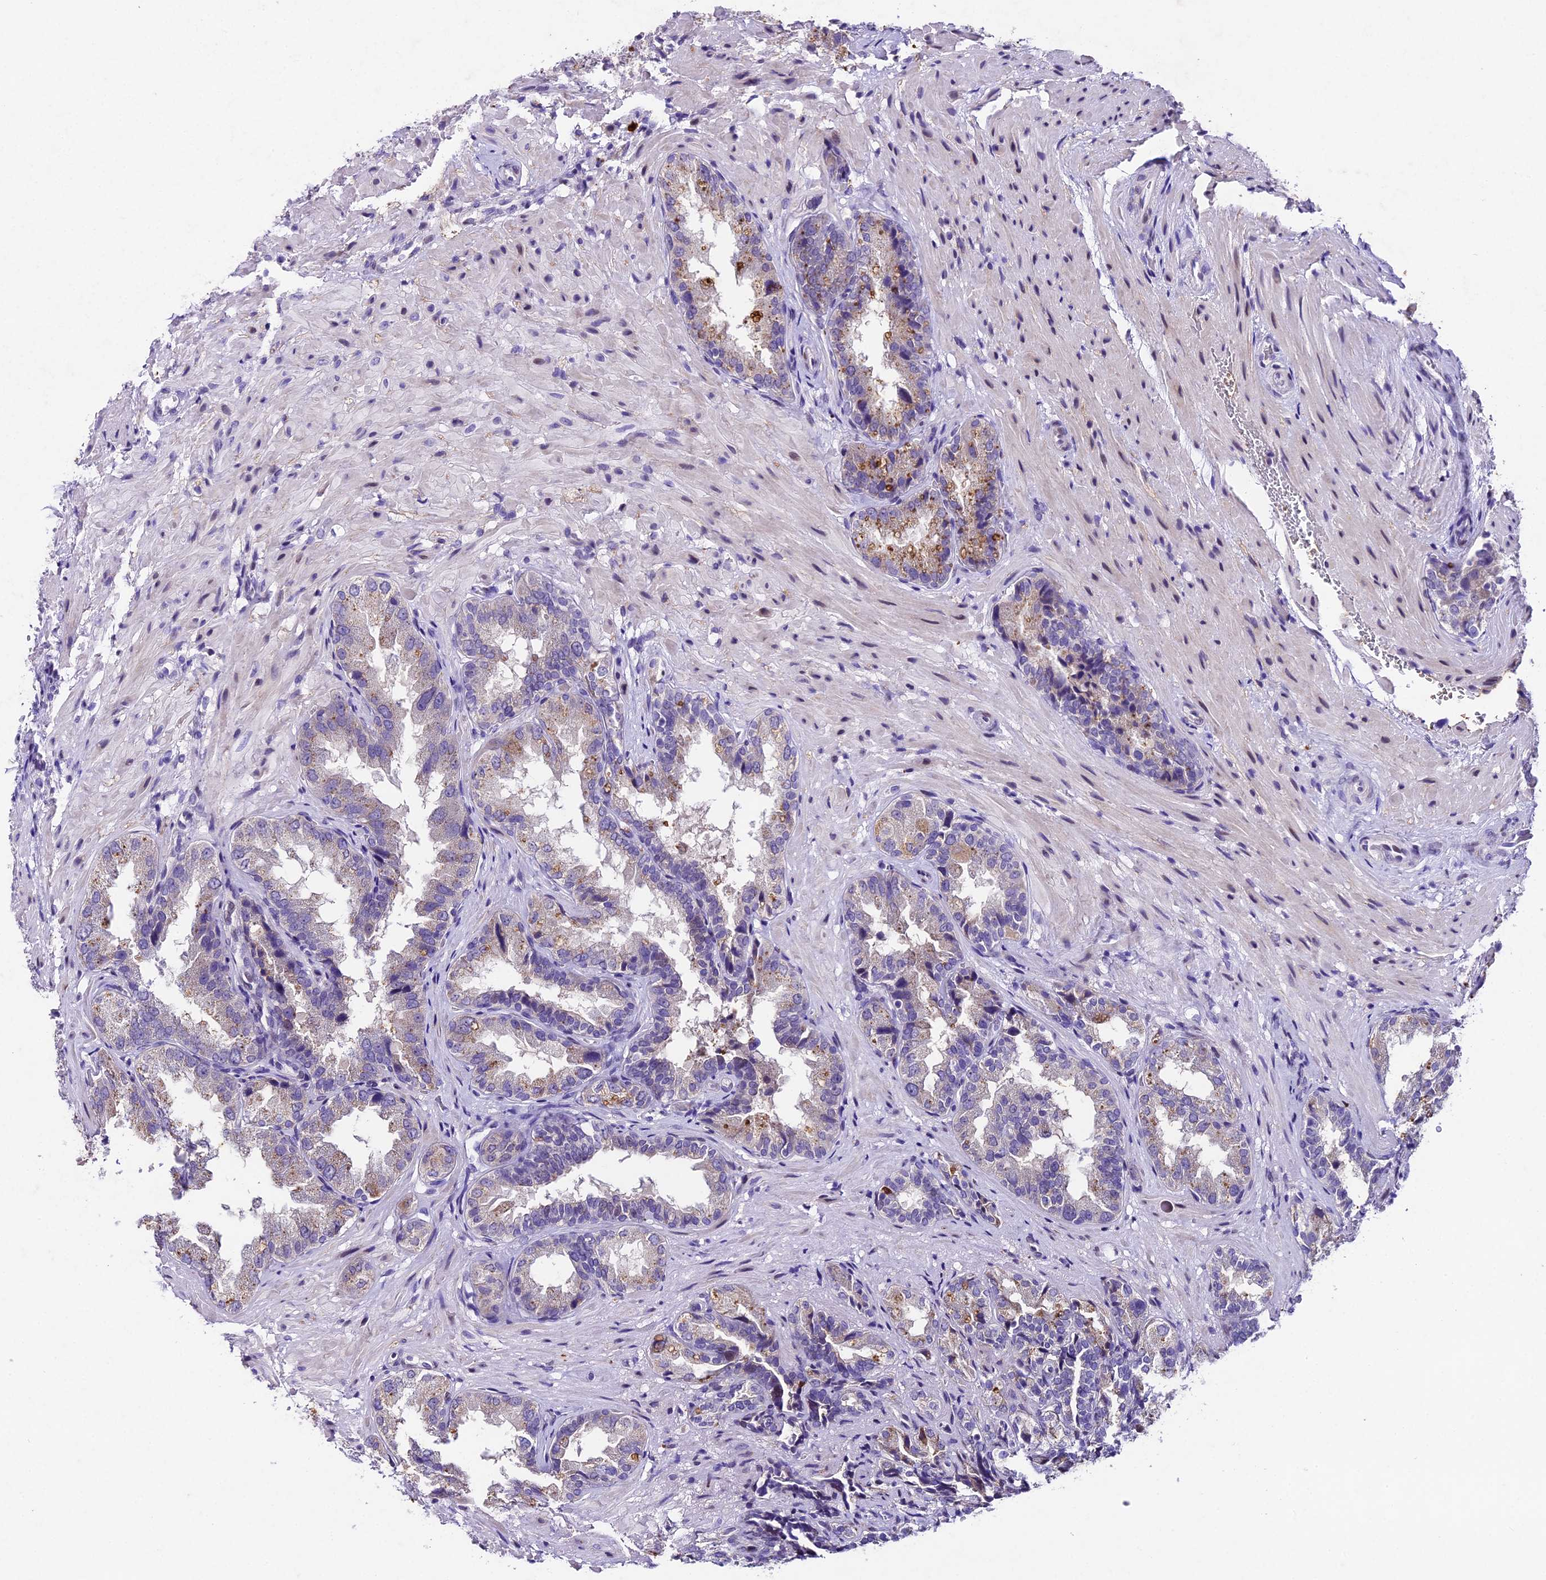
{"staining": {"intensity": "moderate", "quantity": "<25%", "location": "cytoplasmic/membranous"}, "tissue": "seminal vesicle", "cell_type": "Glandular cells", "image_type": "normal", "snomed": [{"axis": "morphology", "description": "Normal tissue, NOS"}, {"axis": "topography", "description": "Seminal veicle"}, {"axis": "topography", "description": "Peripheral nerve tissue"}], "caption": "The photomicrograph reveals staining of normal seminal vesicle, revealing moderate cytoplasmic/membranous protein staining (brown color) within glandular cells. Using DAB (brown) and hematoxylin (blue) stains, captured at high magnification using brightfield microscopy.", "gene": "IFT140", "patient": {"sex": "male", "age": 63}}